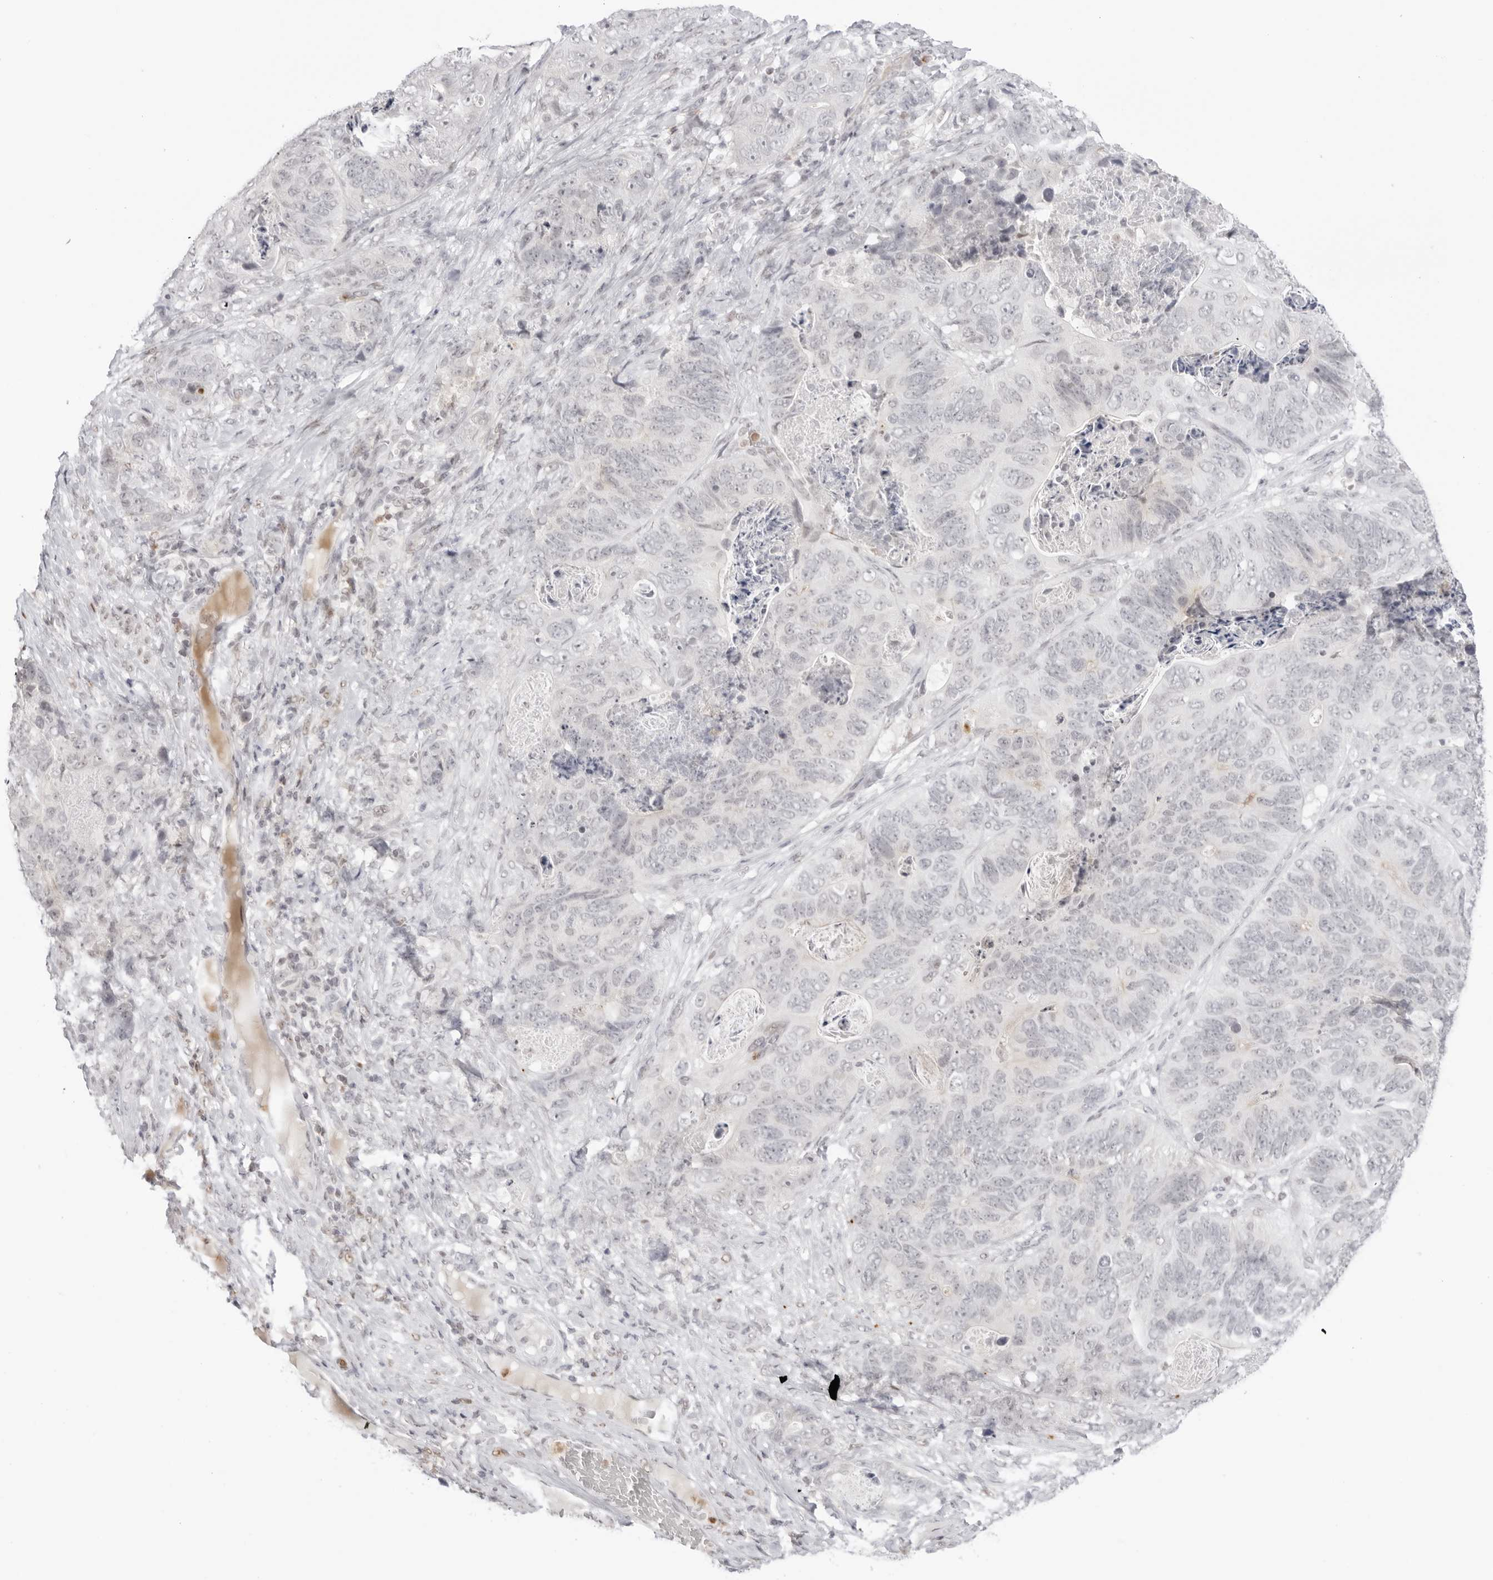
{"staining": {"intensity": "negative", "quantity": "none", "location": "none"}, "tissue": "stomach cancer", "cell_type": "Tumor cells", "image_type": "cancer", "snomed": [{"axis": "morphology", "description": "Normal tissue, NOS"}, {"axis": "morphology", "description": "Adenocarcinoma, NOS"}, {"axis": "topography", "description": "Stomach"}], "caption": "Stomach adenocarcinoma was stained to show a protein in brown. There is no significant positivity in tumor cells.", "gene": "RNF146", "patient": {"sex": "female", "age": 89}}